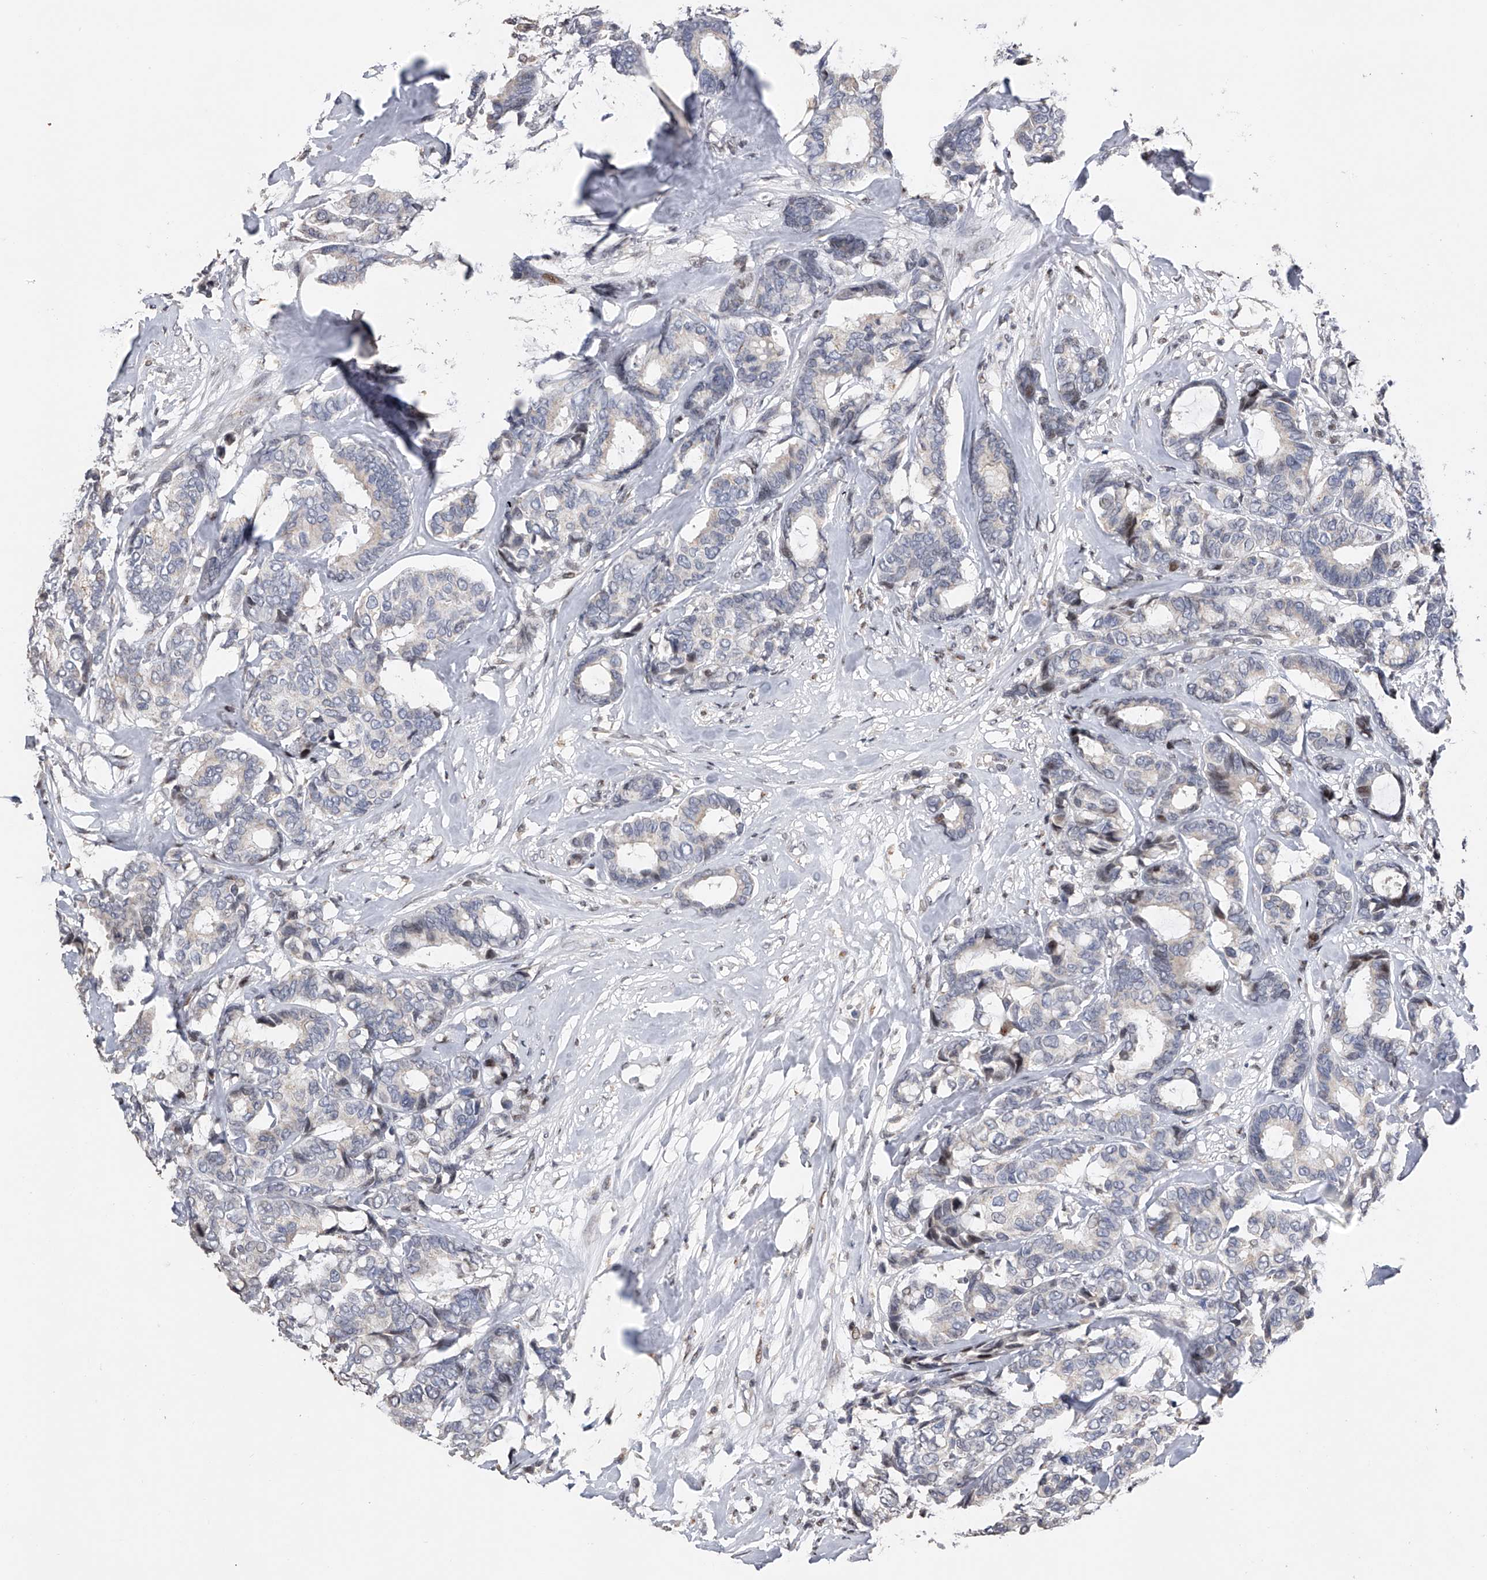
{"staining": {"intensity": "negative", "quantity": "none", "location": "none"}, "tissue": "breast cancer", "cell_type": "Tumor cells", "image_type": "cancer", "snomed": [{"axis": "morphology", "description": "Duct carcinoma"}, {"axis": "topography", "description": "Breast"}], "caption": "DAB immunohistochemical staining of human breast infiltrating ductal carcinoma reveals no significant staining in tumor cells.", "gene": "RWDD2A", "patient": {"sex": "female", "age": 87}}